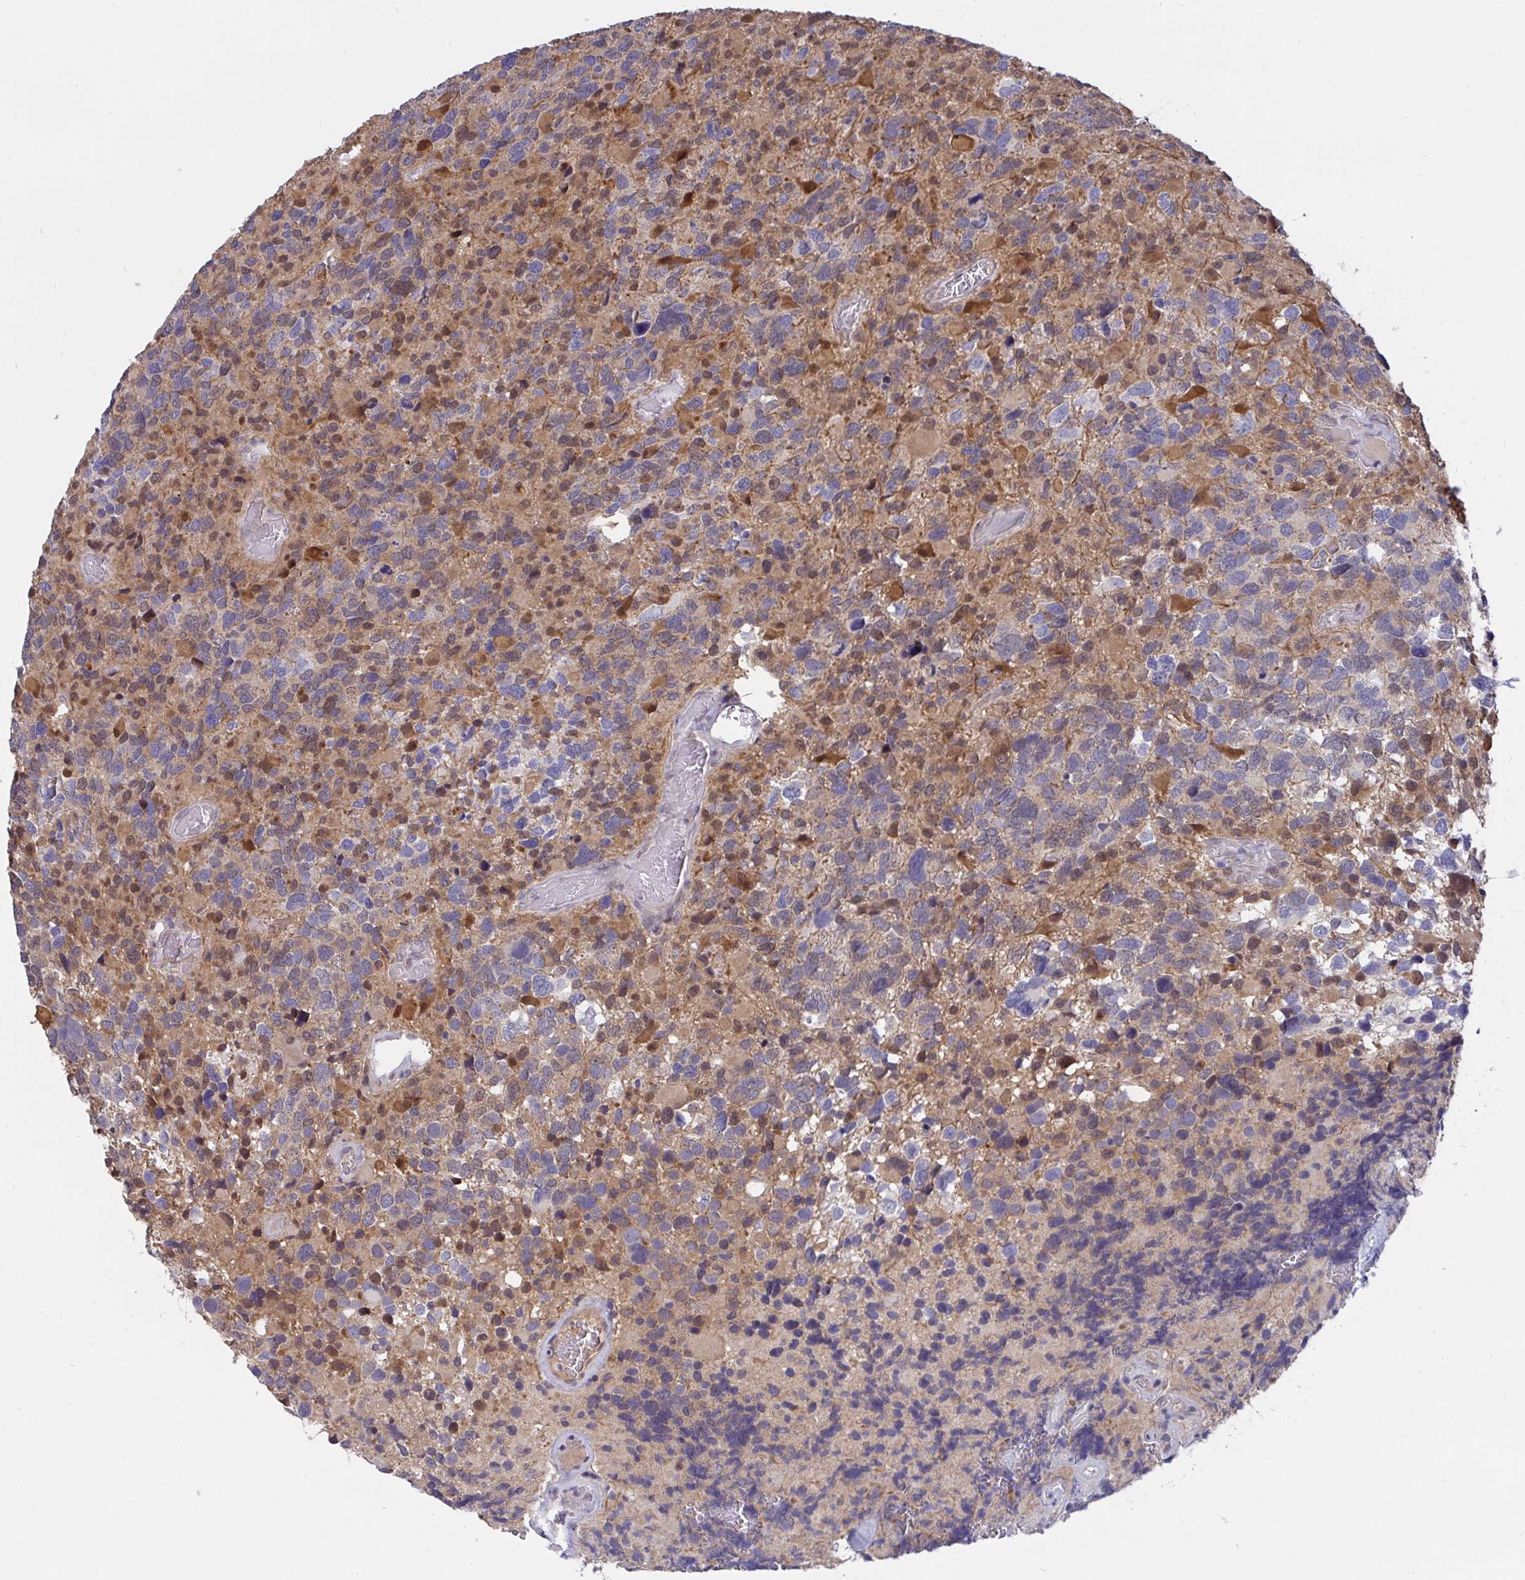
{"staining": {"intensity": "moderate", "quantity": "<25%", "location": "cytoplasmic/membranous,nuclear"}, "tissue": "glioma", "cell_type": "Tumor cells", "image_type": "cancer", "snomed": [{"axis": "morphology", "description": "Glioma, malignant, High grade"}, {"axis": "topography", "description": "Brain"}], "caption": "High-grade glioma (malignant) tissue exhibits moderate cytoplasmic/membranous and nuclear expression in about <25% of tumor cells", "gene": "L3HYPDH", "patient": {"sex": "female", "age": 40}}